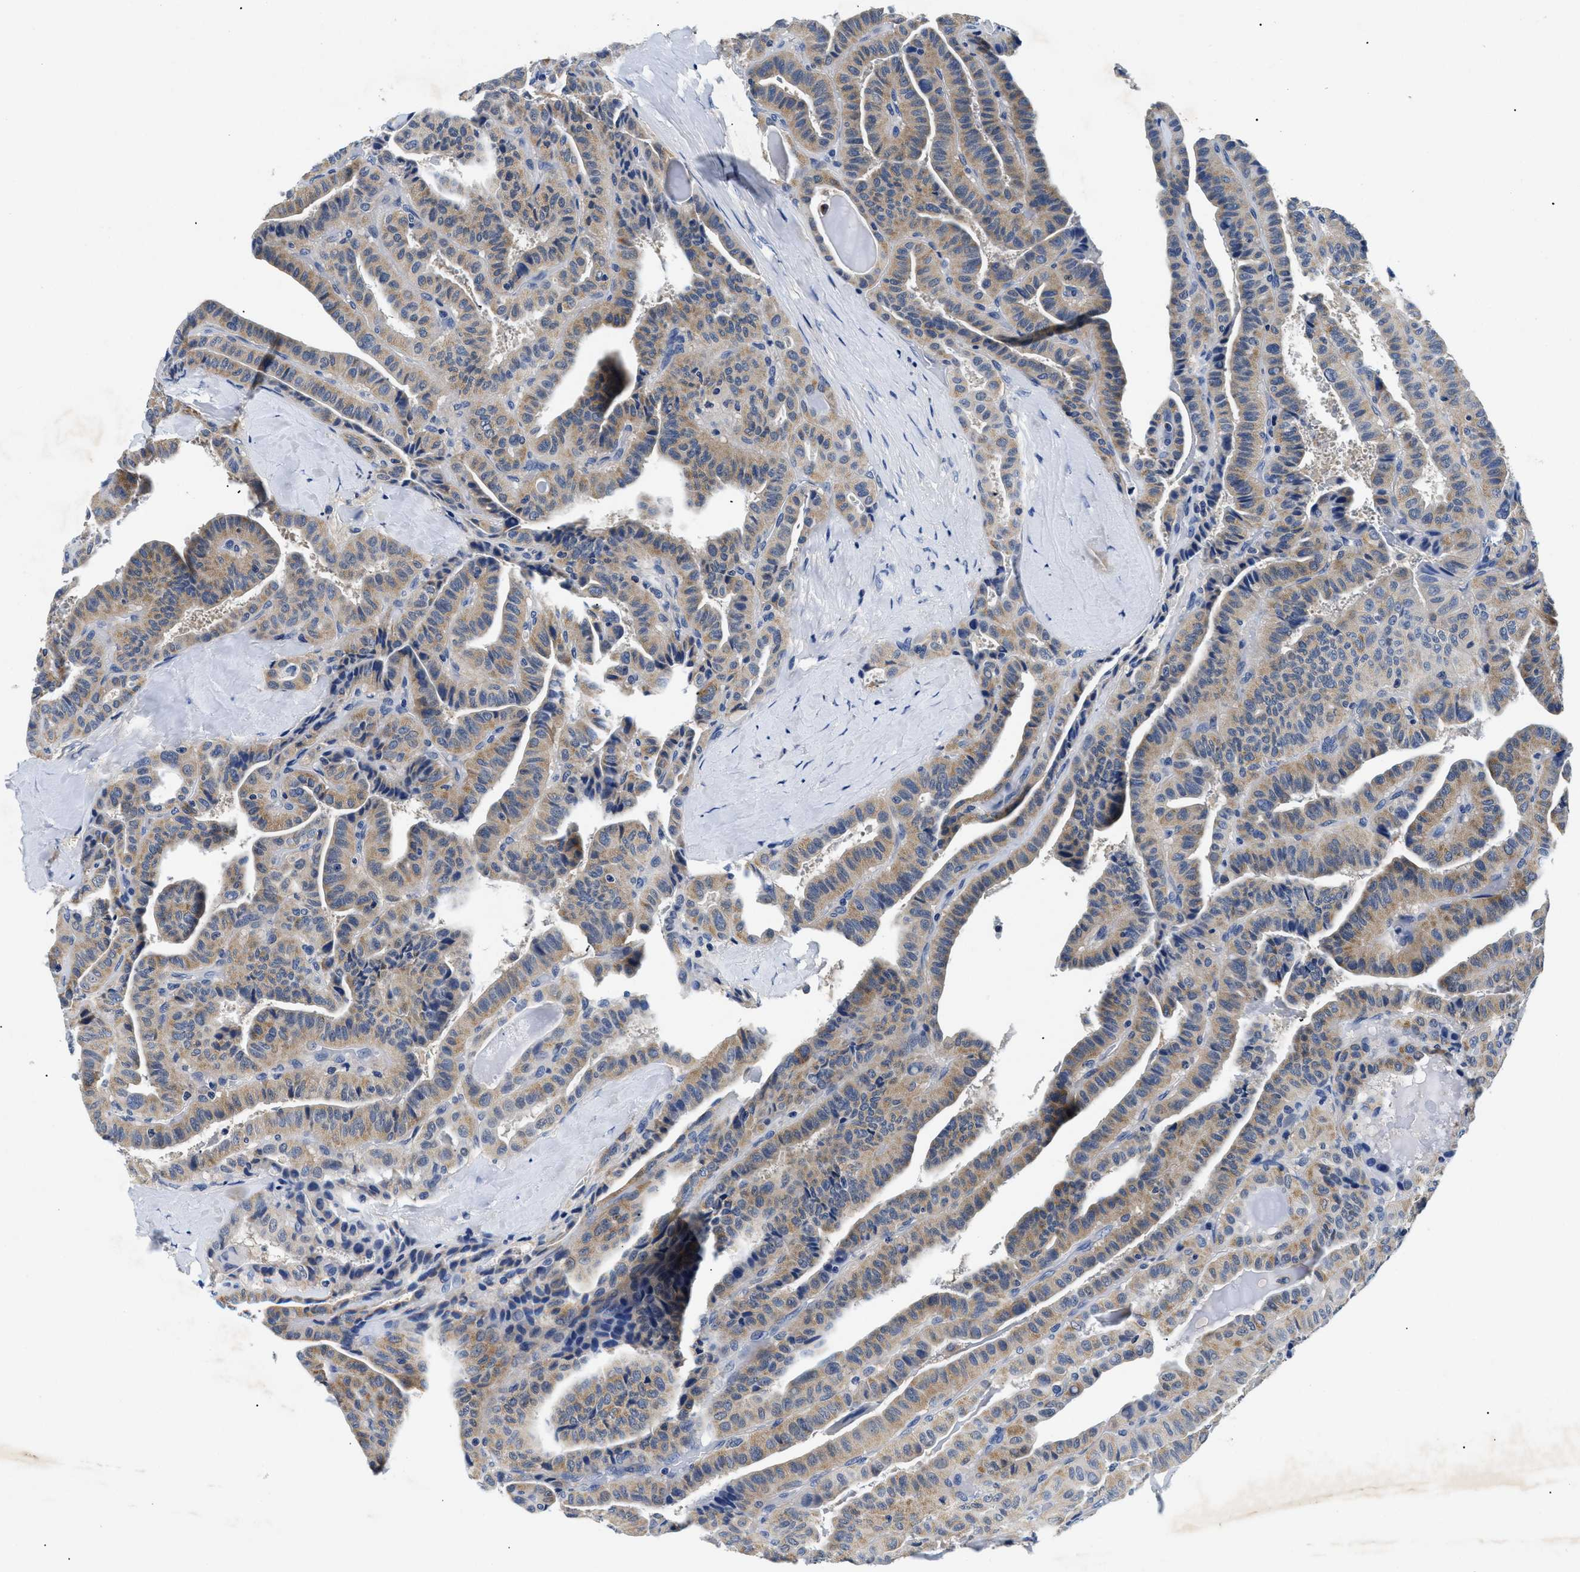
{"staining": {"intensity": "moderate", "quantity": ">75%", "location": "cytoplasmic/membranous"}, "tissue": "thyroid cancer", "cell_type": "Tumor cells", "image_type": "cancer", "snomed": [{"axis": "morphology", "description": "Papillary adenocarcinoma, NOS"}, {"axis": "topography", "description": "Thyroid gland"}], "caption": "There is medium levels of moderate cytoplasmic/membranous expression in tumor cells of papillary adenocarcinoma (thyroid), as demonstrated by immunohistochemical staining (brown color).", "gene": "MEA1", "patient": {"sex": "male", "age": 77}}